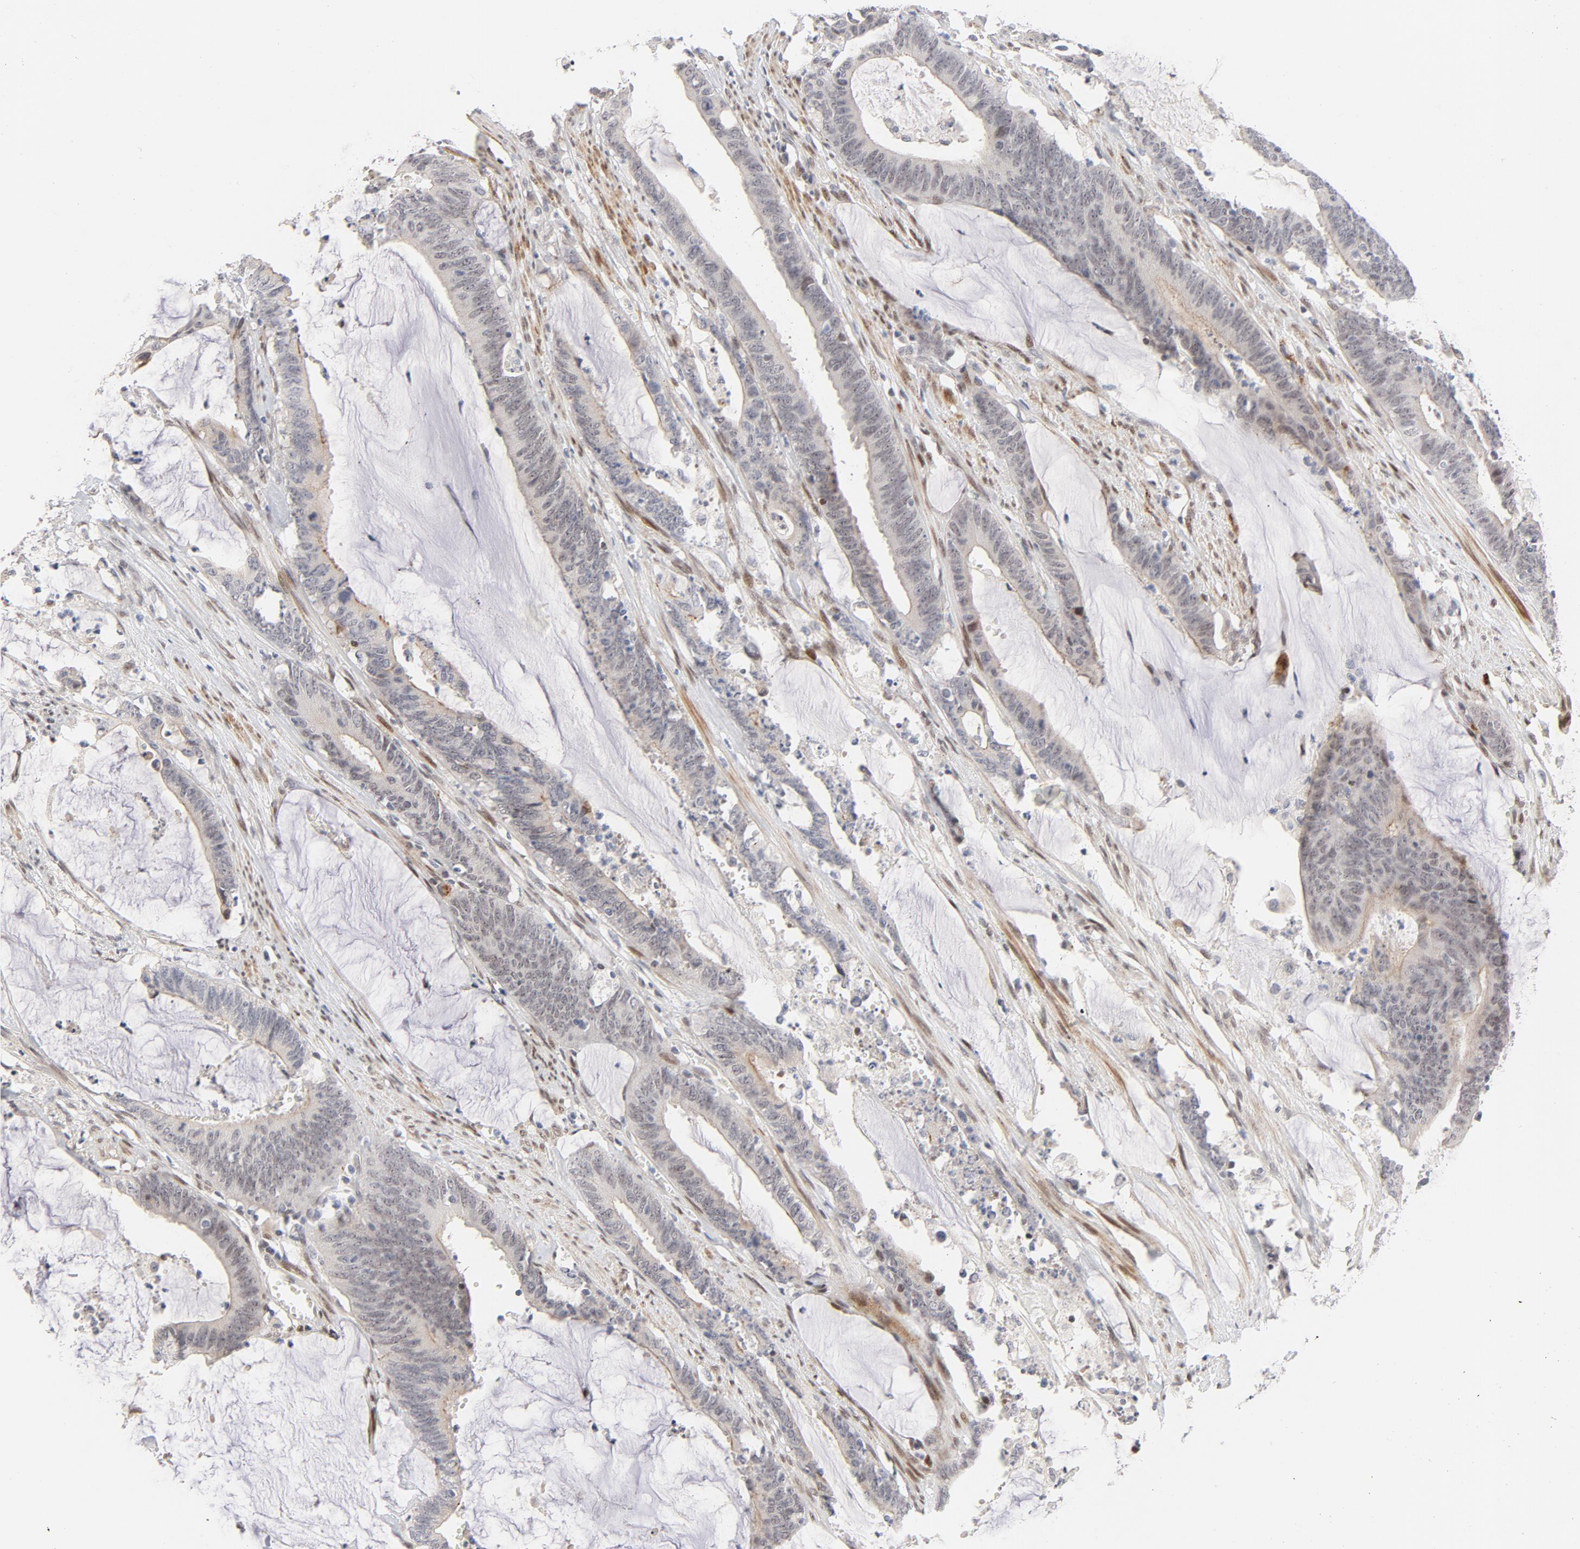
{"staining": {"intensity": "weak", "quantity": "<25%", "location": "cytoplasmic/membranous,nuclear"}, "tissue": "colorectal cancer", "cell_type": "Tumor cells", "image_type": "cancer", "snomed": [{"axis": "morphology", "description": "Adenocarcinoma, NOS"}, {"axis": "topography", "description": "Rectum"}], "caption": "High power microscopy micrograph of an immunohistochemistry (IHC) image of colorectal cancer (adenocarcinoma), revealing no significant expression in tumor cells.", "gene": "NFIC", "patient": {"sex": "female", "age": 66}}